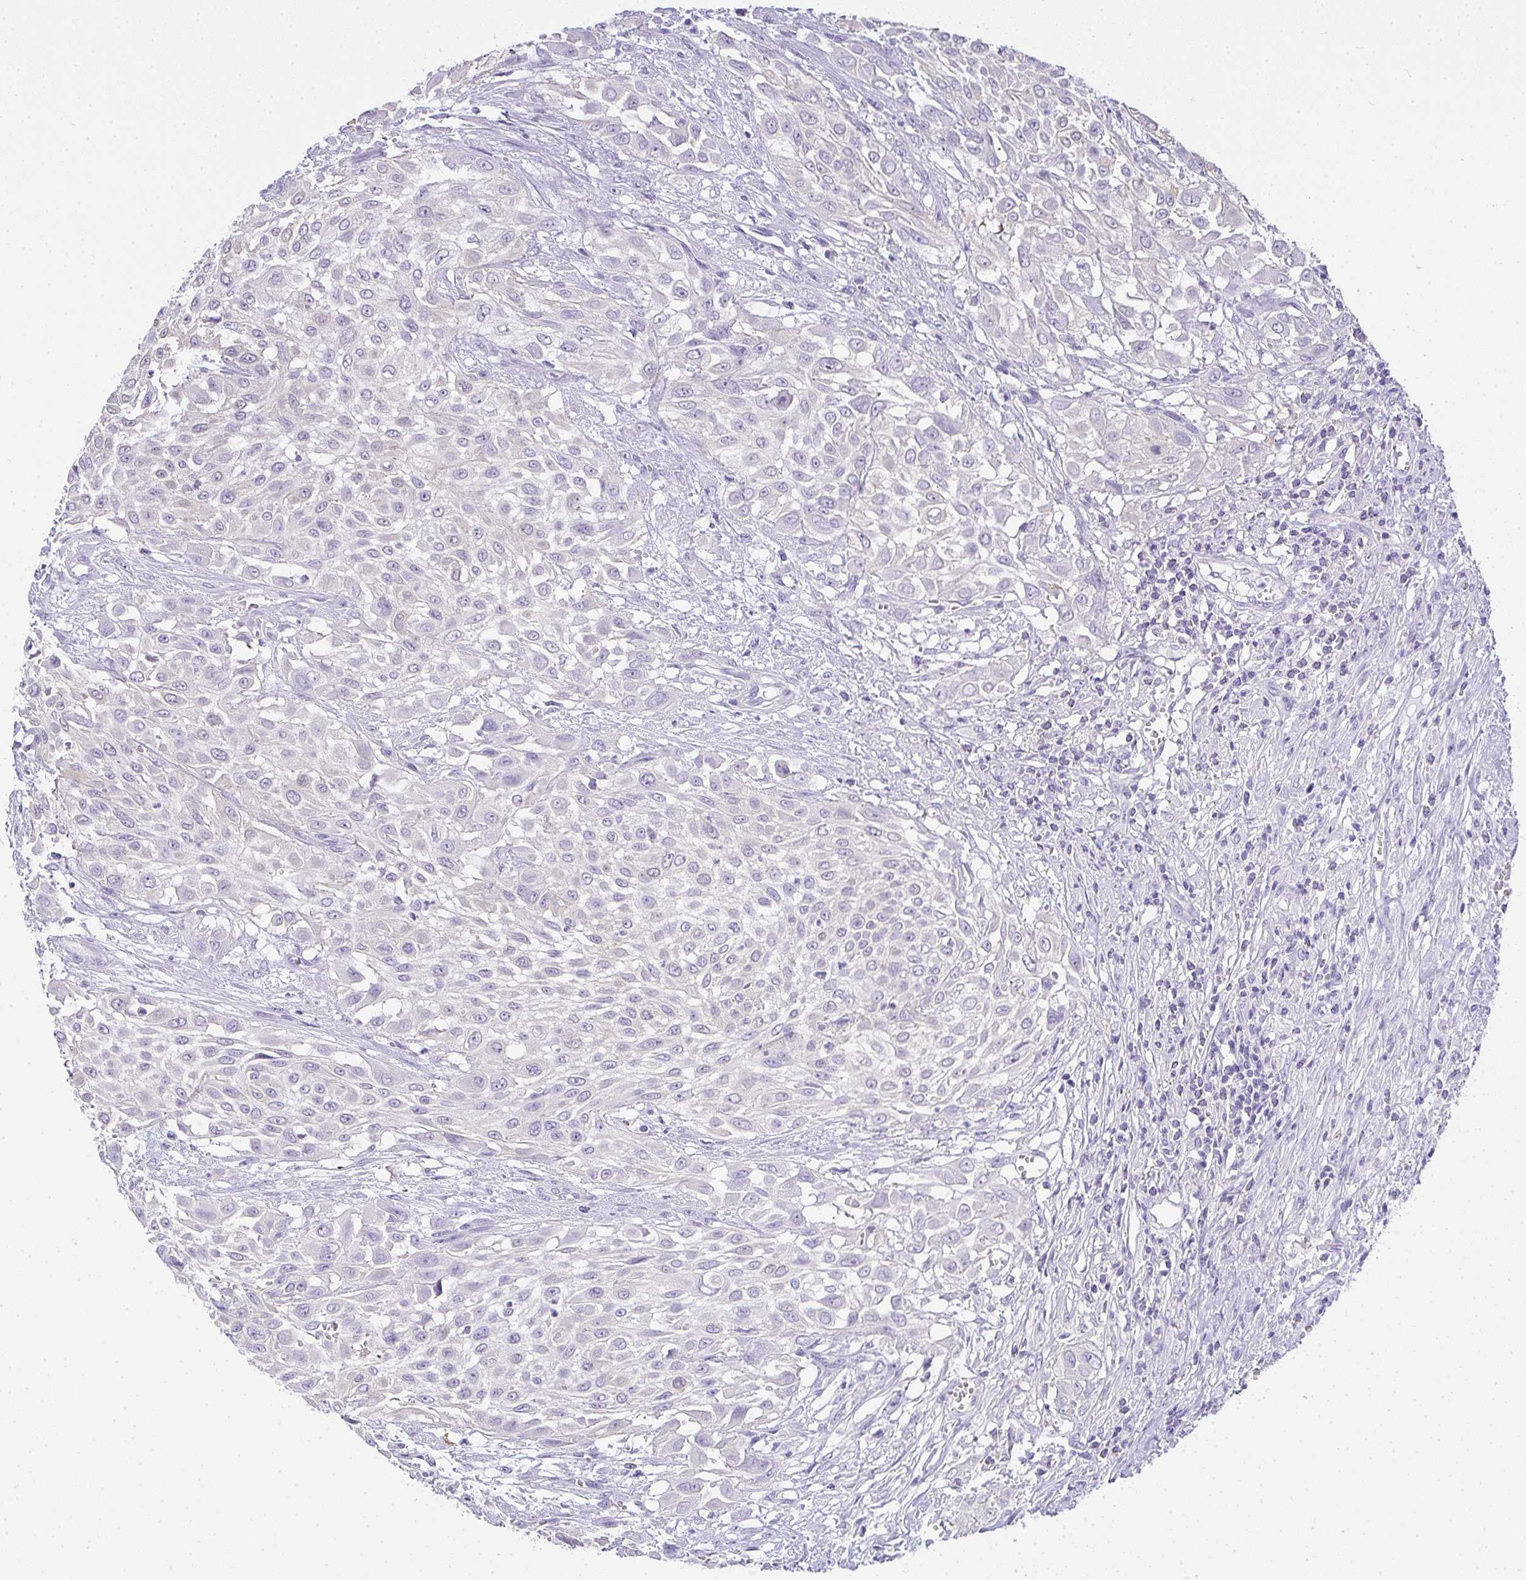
{"staining": {"intensity": "negative", "quantity": "none", "location": "none"}, "tissue": "urothelial cancer", "cell_type": "Tumor cells", "image_type": "cancer", "snomed": [{"axis": "morphology", "description": "Urothelial carcinoma, High grade"}, {"axis": "topography", "description": "Urinary bladder"}], "caption": "An image of high-grade urothelial carcinoma stained for a protein exhibits no brown staining in tumor cells.", "gene": "GSDMB", "patient": {"sex": "male", "age": 57}}